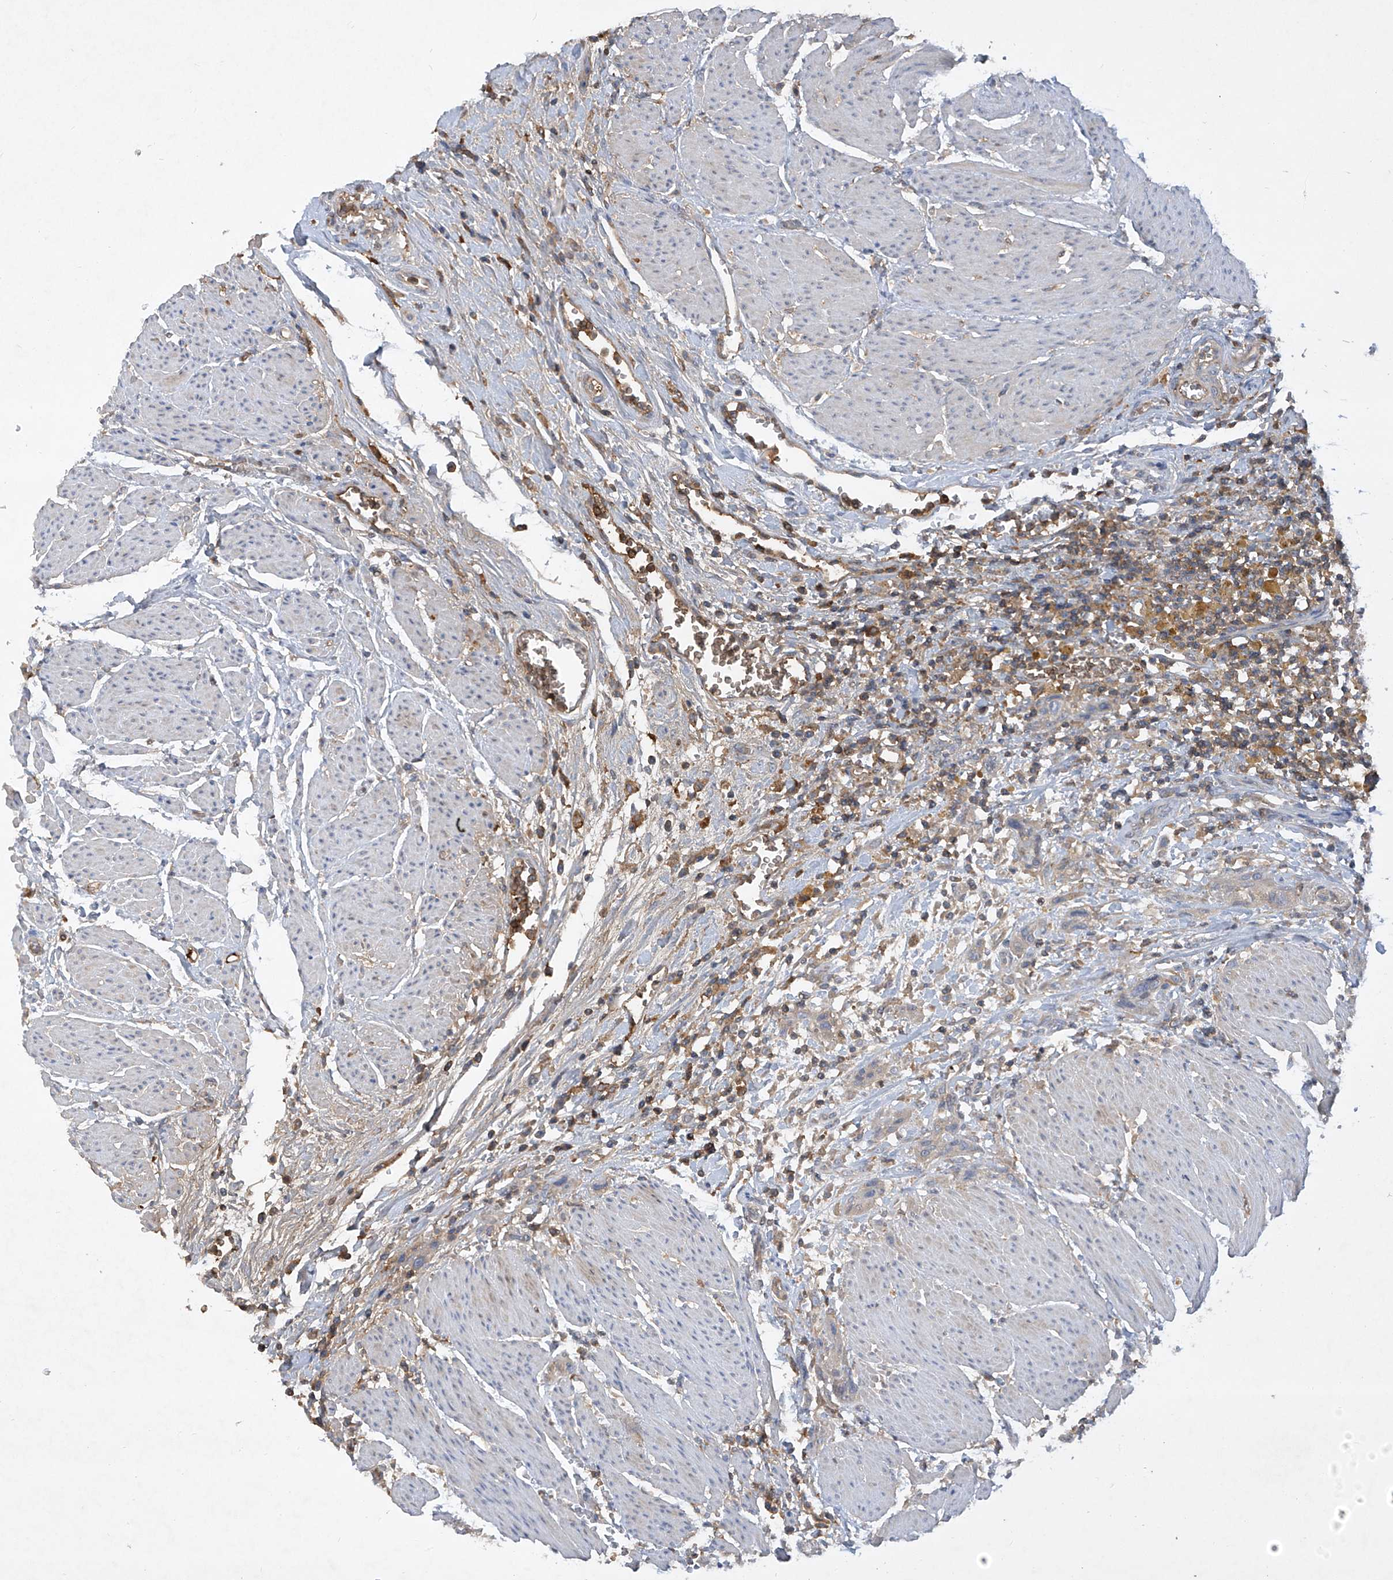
{"staining": {"intensity": "weak", "quantity": "25%-75%", "location": "cytoplasmic/membranous"}, "tissue": "urothelial cancer", "cell_type": "Tumor cells", "image_type": "cancer", "snomed": [{"axis": "morphology", "description": "Urothelial carcinoma, High grade"}, {"axis": "topography", "description": "Urinary bladder"}], "caption": "The histopathology image shows staining of urothelial cancer, revealing weak cytoplasmic/membranous protein positivity (brown color) within tumor cells. Immunohistochemistry stains the protein of interest in brown and the nuclei are stained blue.", "gene": "HAS3", "patient": {"sex": "male", "age": 35}}